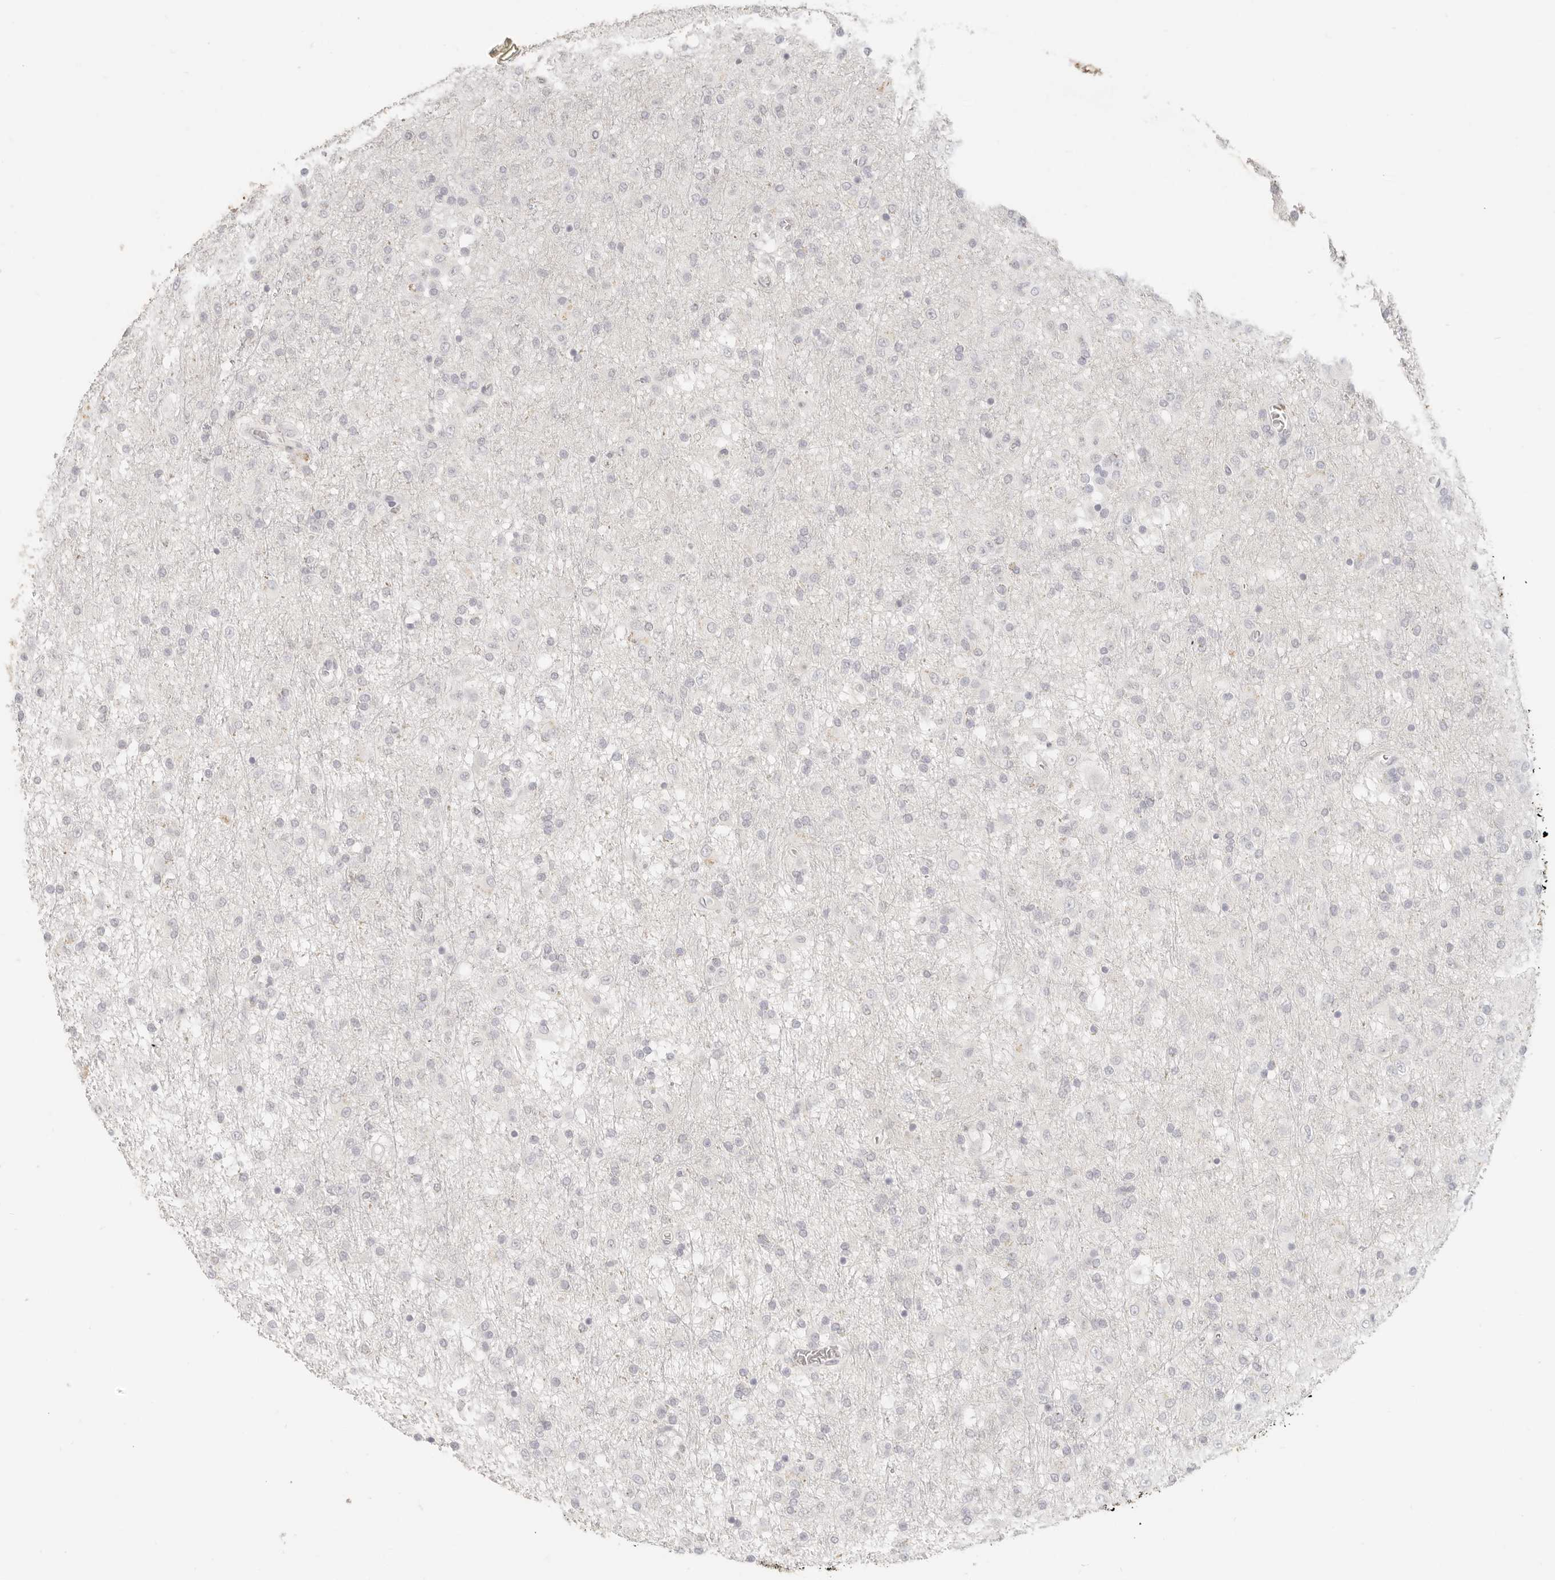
{"staining": {"intensity": "negative", "quantity": "none", "location": "none"}, "tissue": "glioma", "cell_type": "Tumor cells", "image_type": "cancer", "snomed": [{"axis": "morphology", "description": "Glioma, malignant, Low grade"}, {"axis": "topography", "description": "Brain"}], "caption": "High magnification brightfield microscopy of glioma stained with DAB (3,3'-diaminobenzidine) (brown) and counterstained with hematoxylin (blue): tumor cells show no significant expression. The staining was performed using DAB (3,3'-diaminobenzidine) to visualize the protein expression in brown, while the nuclei were stained in blue with hematoxylin (Magnification: 20x).", "gene": "EPCAM", "patient": {"sex": "male", "age": 65}}